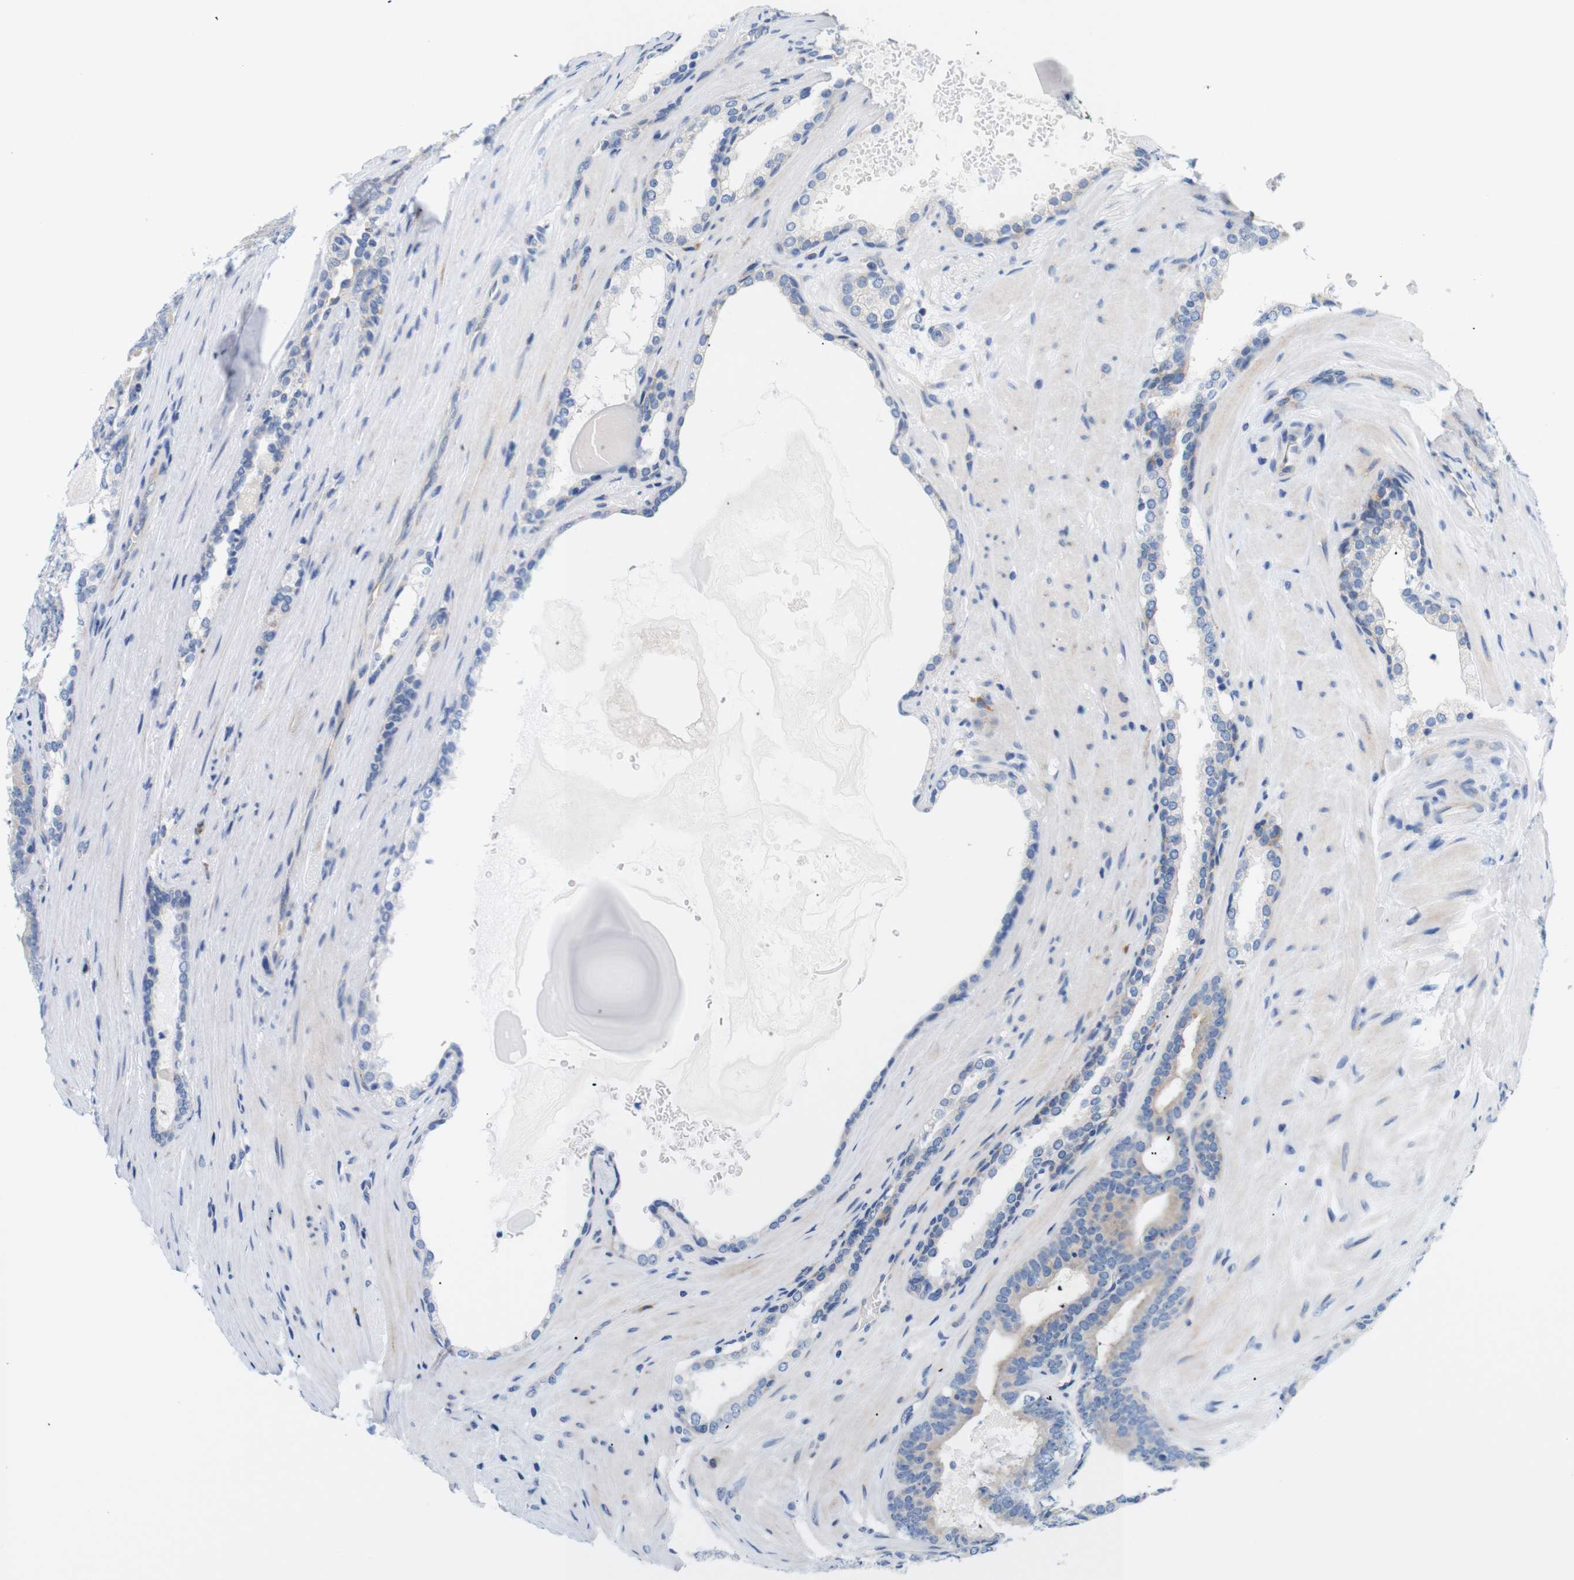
{"staining": {"intensity": "weak", "quantity": "<25%", "location": "cytoplasmic/membranous"}, "tissue": "prostate cancer", "cell_type": "Tumor cells", "image_type": "cancer", "snomed": [{"axis": "morphology", "description": "Adenocarcinoma, High grade"}, {"axis": "topography", "description": "Prostate"}], "caption": "Histopathology image shows no significant protein positivity in tumor cells of prostate cancer (adenocarcinoma (high-grade)).", "gene": "TRIM5", "patient": {"sex": "male", "age": 60}}